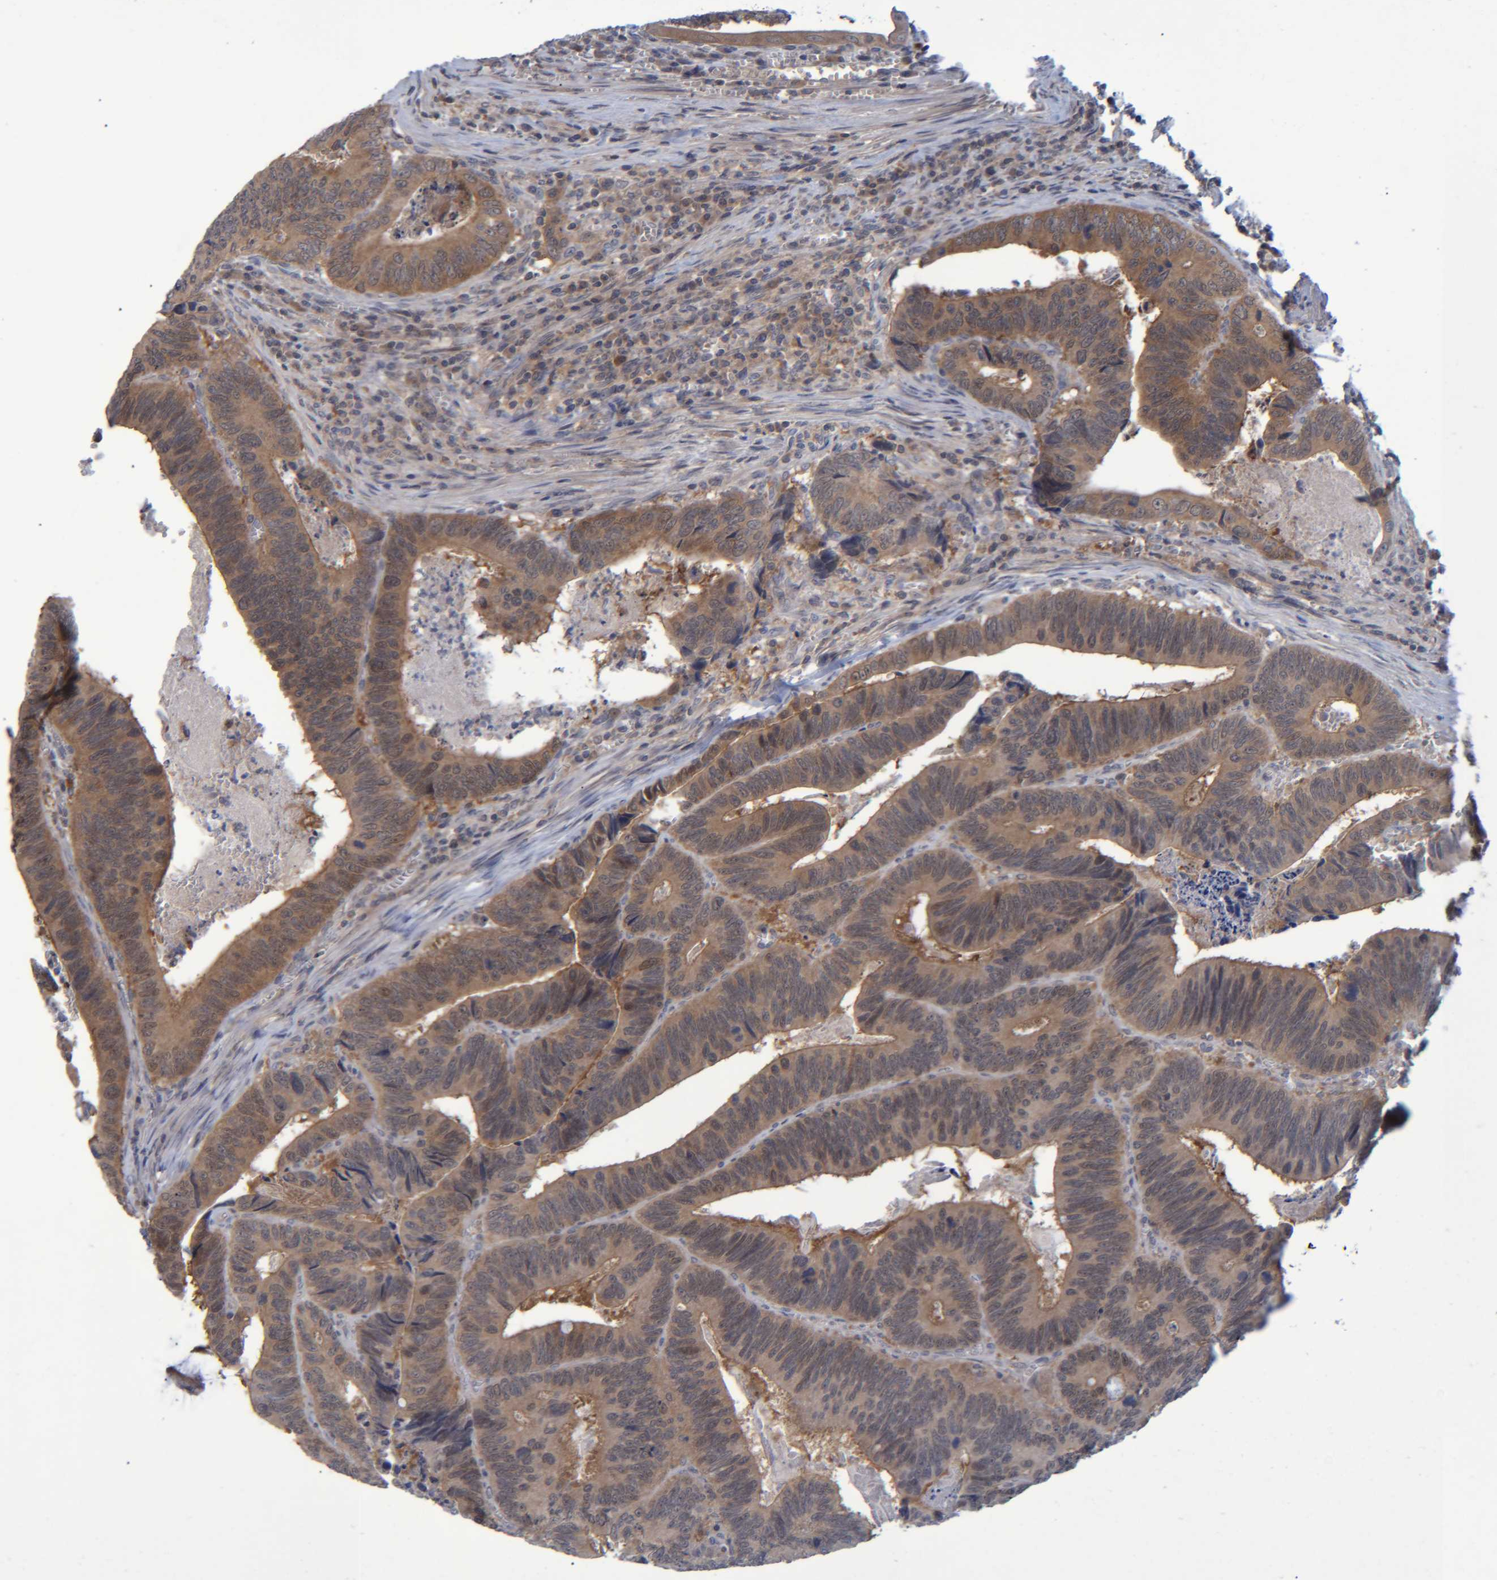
{"staining": {"intensity": "moderate", "quantity": ">75%", "location": "cytoplasmic/membranous"}, "tissue": "colorectal cancer", "cell_type": "Tumor cells", "image_type": "cancer", "snomed": [{"axis": "morphology", "description": "Inflammation, NOS"}, {"axis": "morphology", "description": "Adenocarcinoma, NOS"}, {"axis": "topography", "description": "Colon"}], "caption": "This photomicrograph reveals colorectal cancer (adenocarcinoma) stained with immunohistochemistry (IHC) to label a protein in brown. The cytoplasmic/membranous of tumor cells show moderate positivity for the protein. Nuclei are counter-stained blue.", "gene": "PCYT2", "patient": {"sex": "male", "age": 72}}